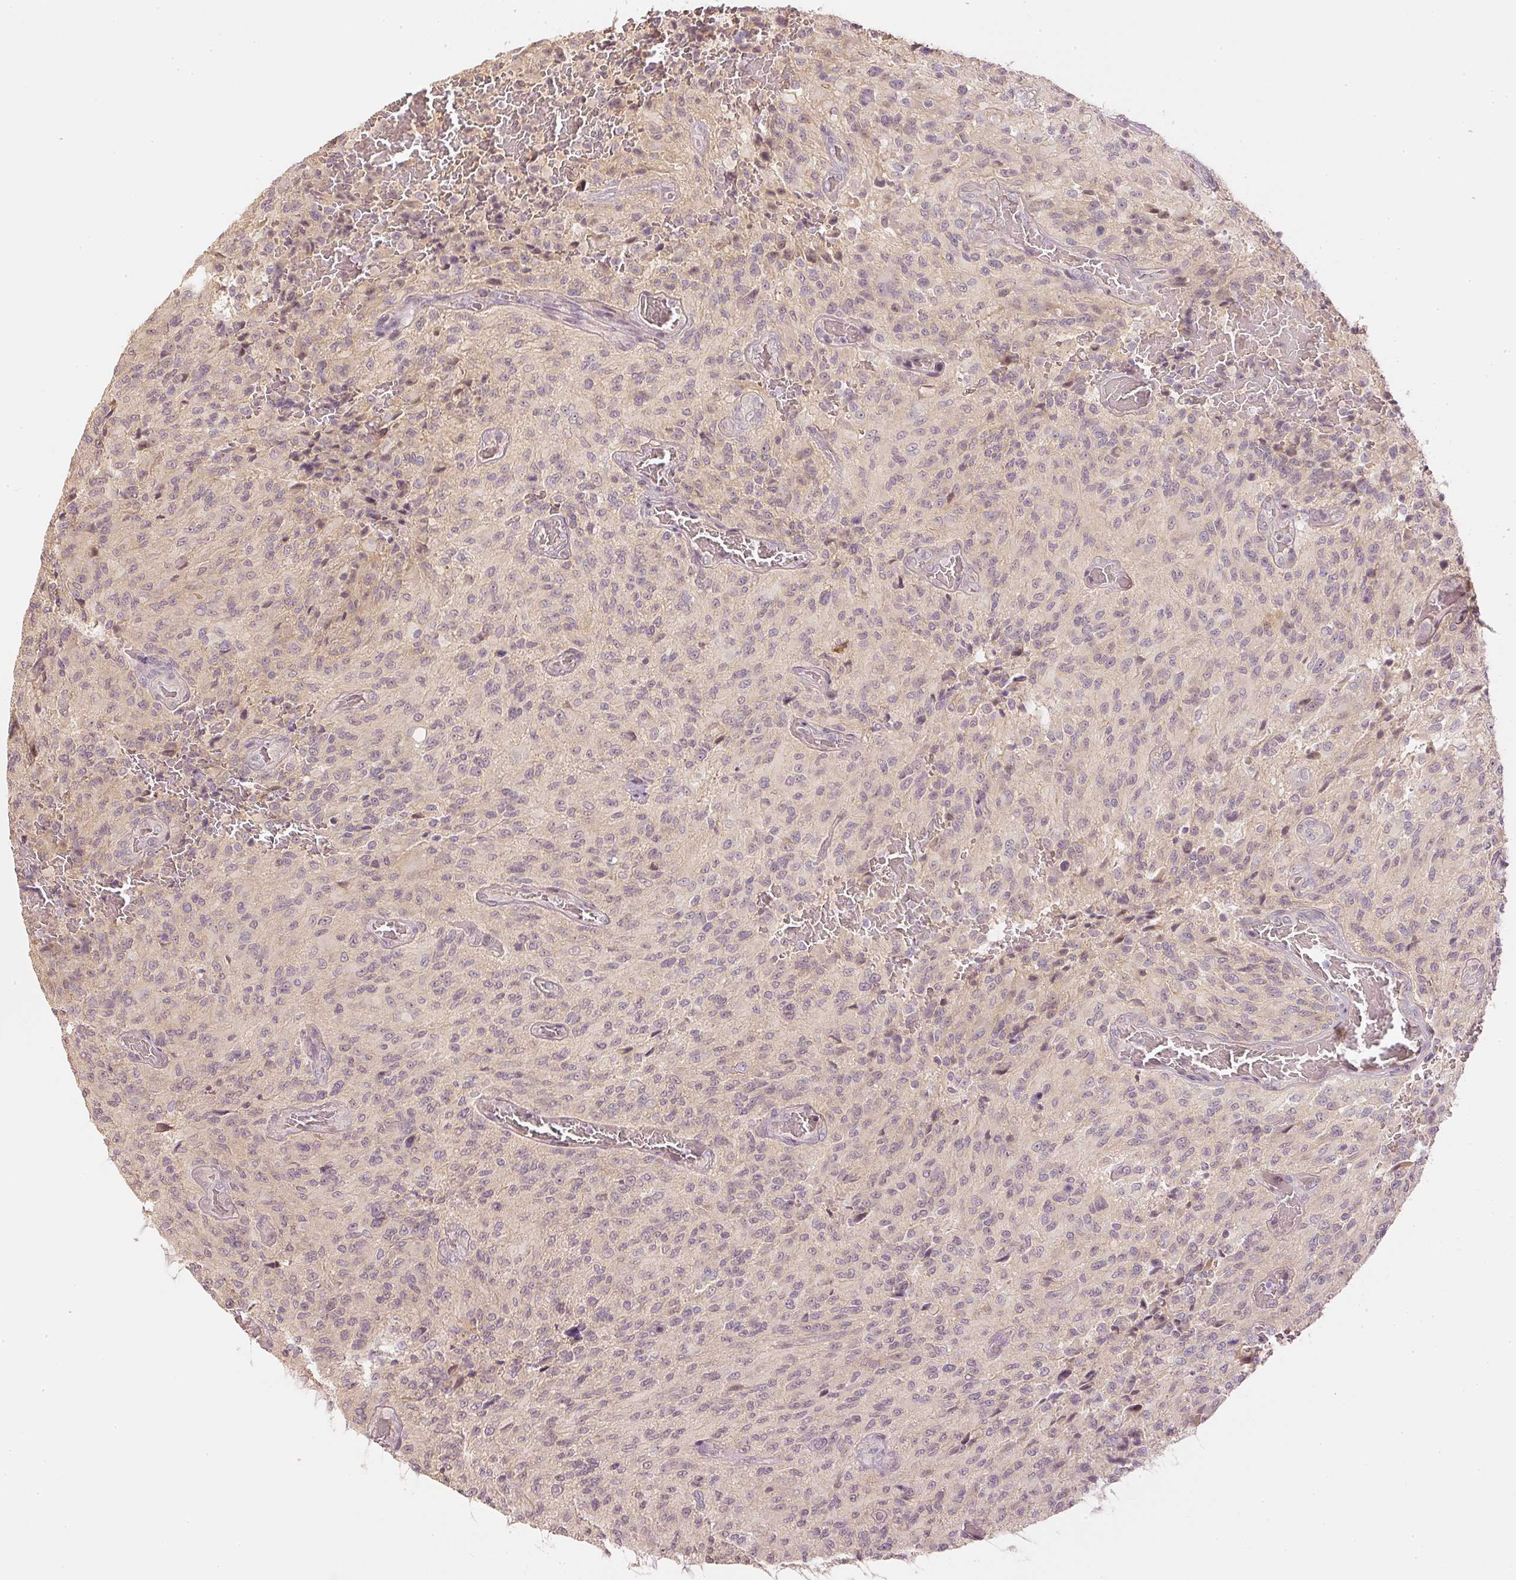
{"staining": {"intensity": "weak", "quantity": "<25%", "location": "nuclear"}, "tissue": "glioma", "cell_type": "Tumor cells", "image_type": "cancer", "snomed": [{"axis": "morphology", "description": "Normal tissue, NOS"}, {"axis": "morphology", "description": "Glioma, malignant, High grade"}, {"axis": "topography", "description": "Cerebral cortex"}], "caption": "The IHC photomicrograph has no significant staining in tumor cells of malignant glioma (high-grade) tissue. The staining is performed using DAB brown chromogen with nuclei counter-stained in using hematoxylin.", "gene": "GZMA", "patient": {"sex": "male", "age": 56}}